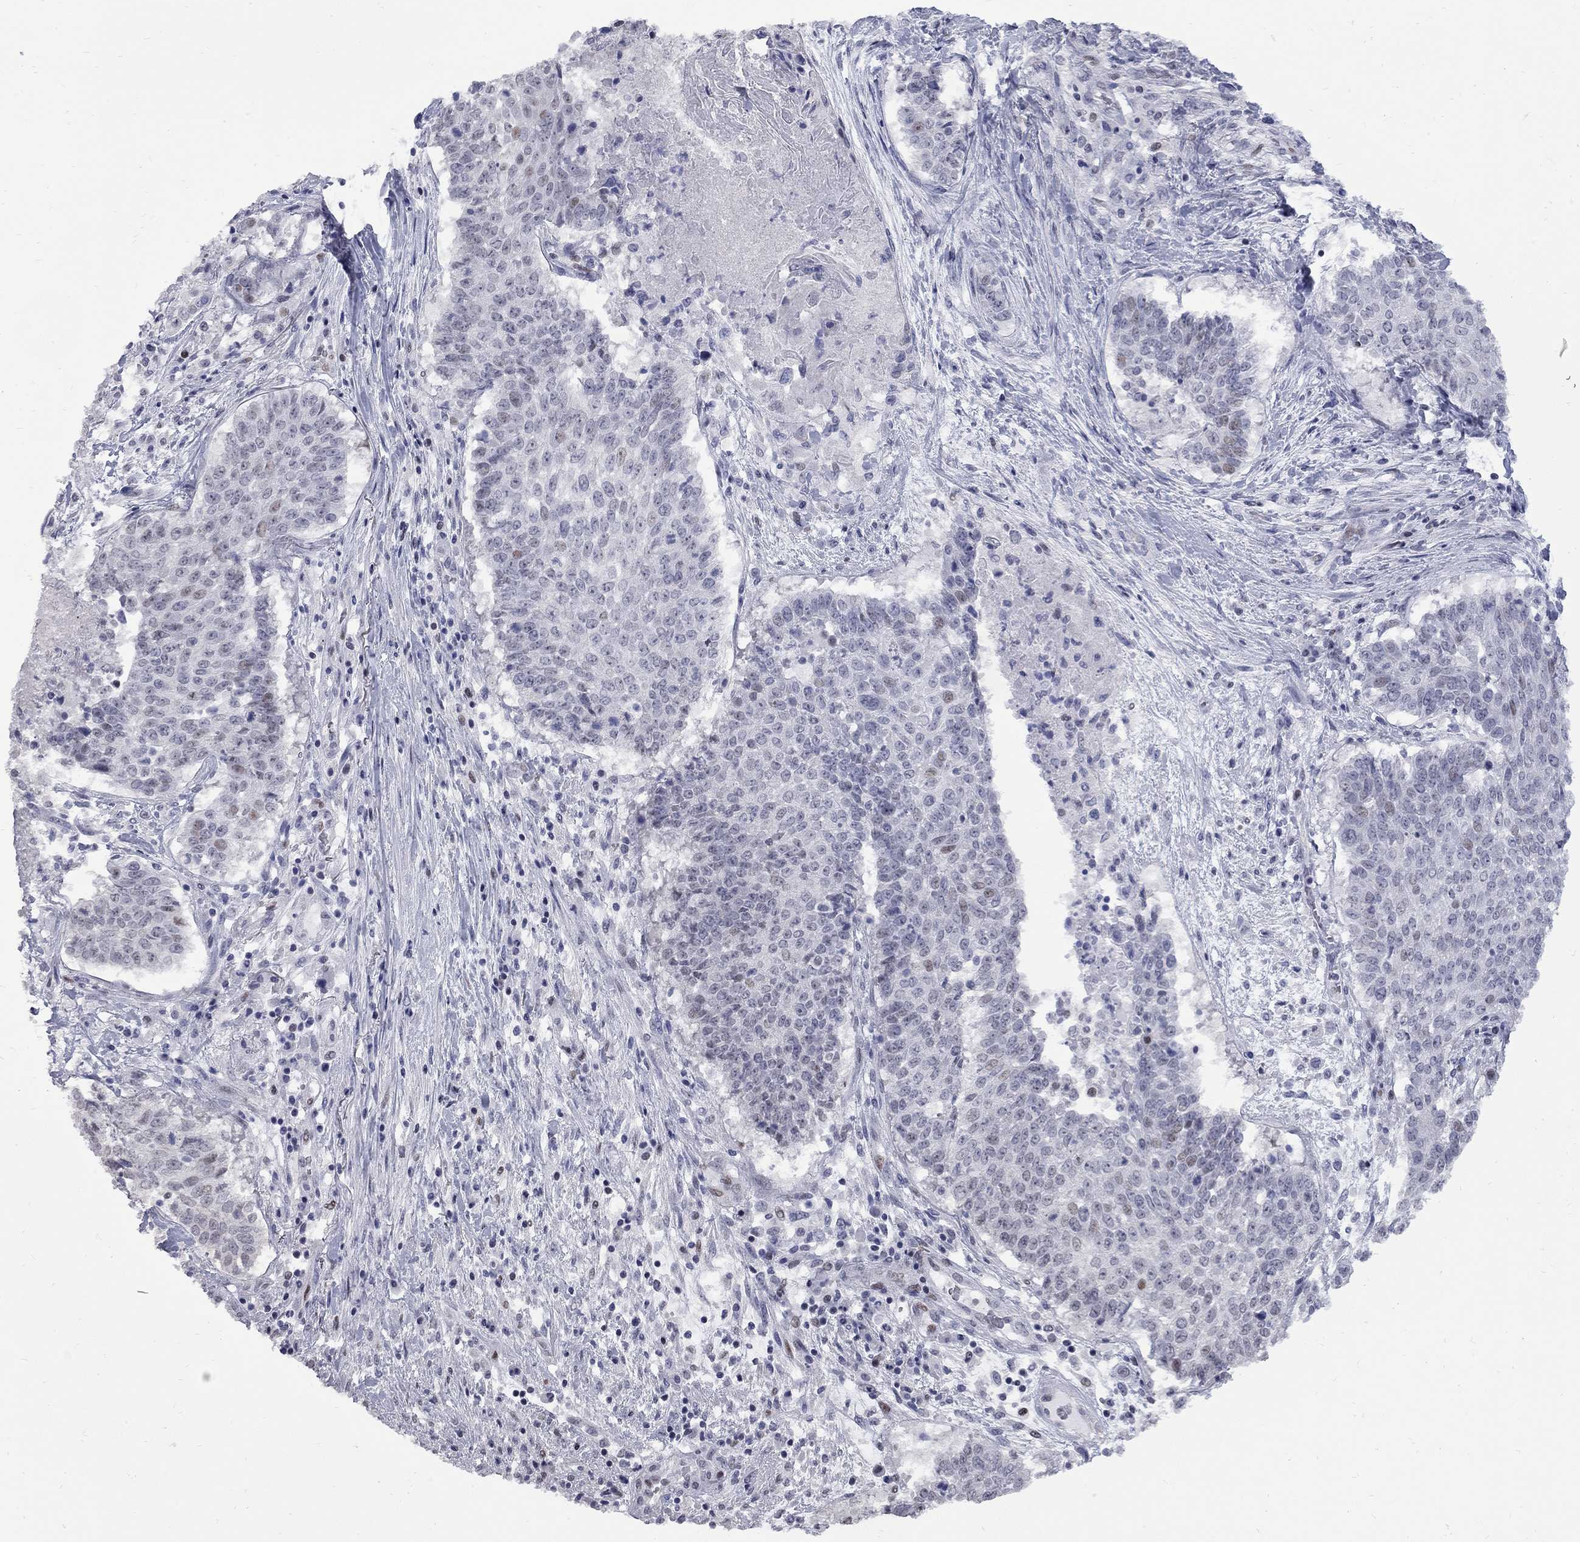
{"staining": {"intensity": "weak", "quantity": "<25%", "location": "nuclear"}, "tissue": "lung cancer", "cell_type": "Tumor cells", "image_type": "cancer", "snomed": [{"axis": "morphology", "description": "Squamous cell carcinoma, NOS"}, {"axis": "topography", "description": "Lung"}], "caption": "A high-resolution histopathology image shows immunohistochemistry staining of lung squamous cell carcinoma, which demonstrates no significant staining in tumor cells.", "gene": "ZNF154", "patient": {"sex": "male", "age": 64}}